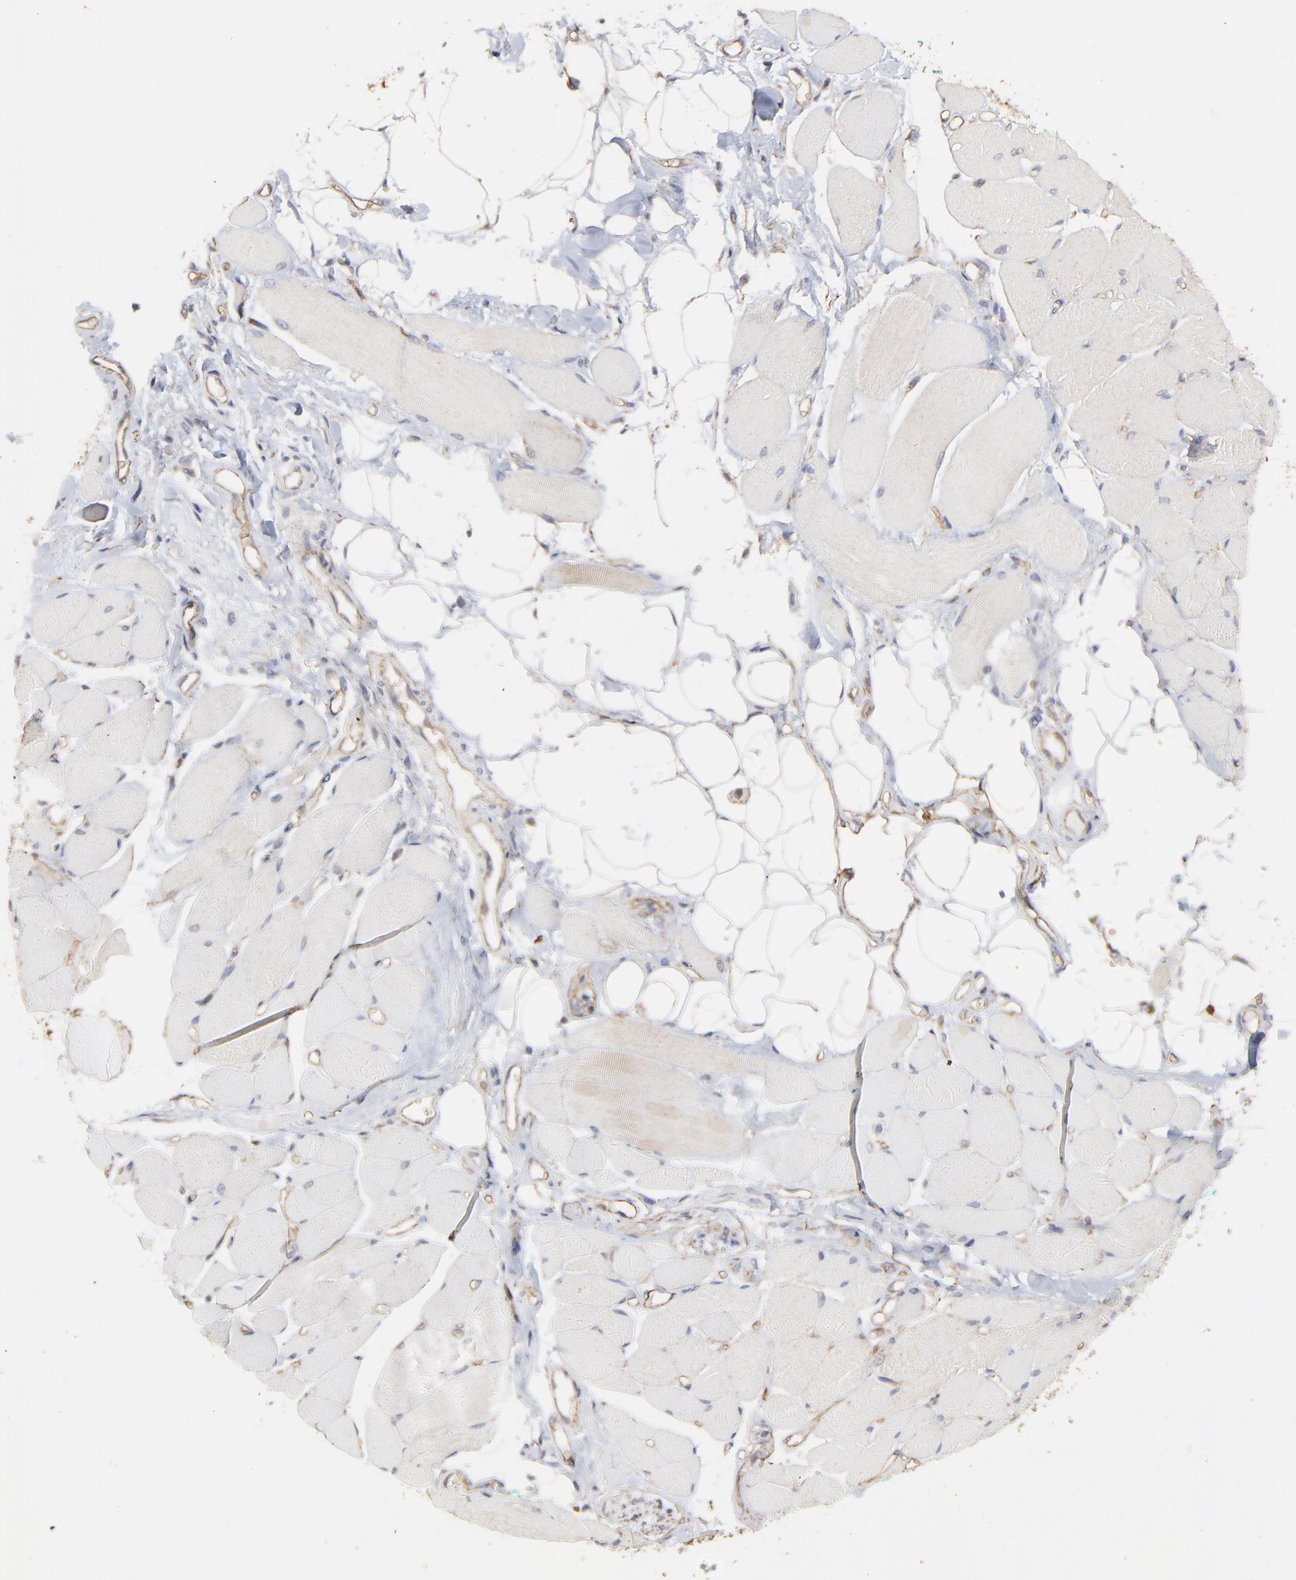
{"staining": {"intensity": "weak", "quantity": "<25%", "location": "cytoplasmic/membranous"}, "tissue": "skeletal muscle", "cell_type": "Myocytes", "image_type": "normal", "snomed": [{"axis": "morphology", "description": "Normal tissue, NOS"}, {"axis": "topography", "description": "Skeletal muscle"}, {"axis": "topography", "description": "Peripheral nerve tissue"}], "caption": "An immunohistochemistry (IHC) photomicrograph of unremarkable skeletal muscle is shown. There is no staining in myocytes of skeletal muscle. (DAB (3,3'-diaminobenzidine) IHC, high magnification).", "gene": "ARMT1", "patient": {"sex": "female", "age": 84}}